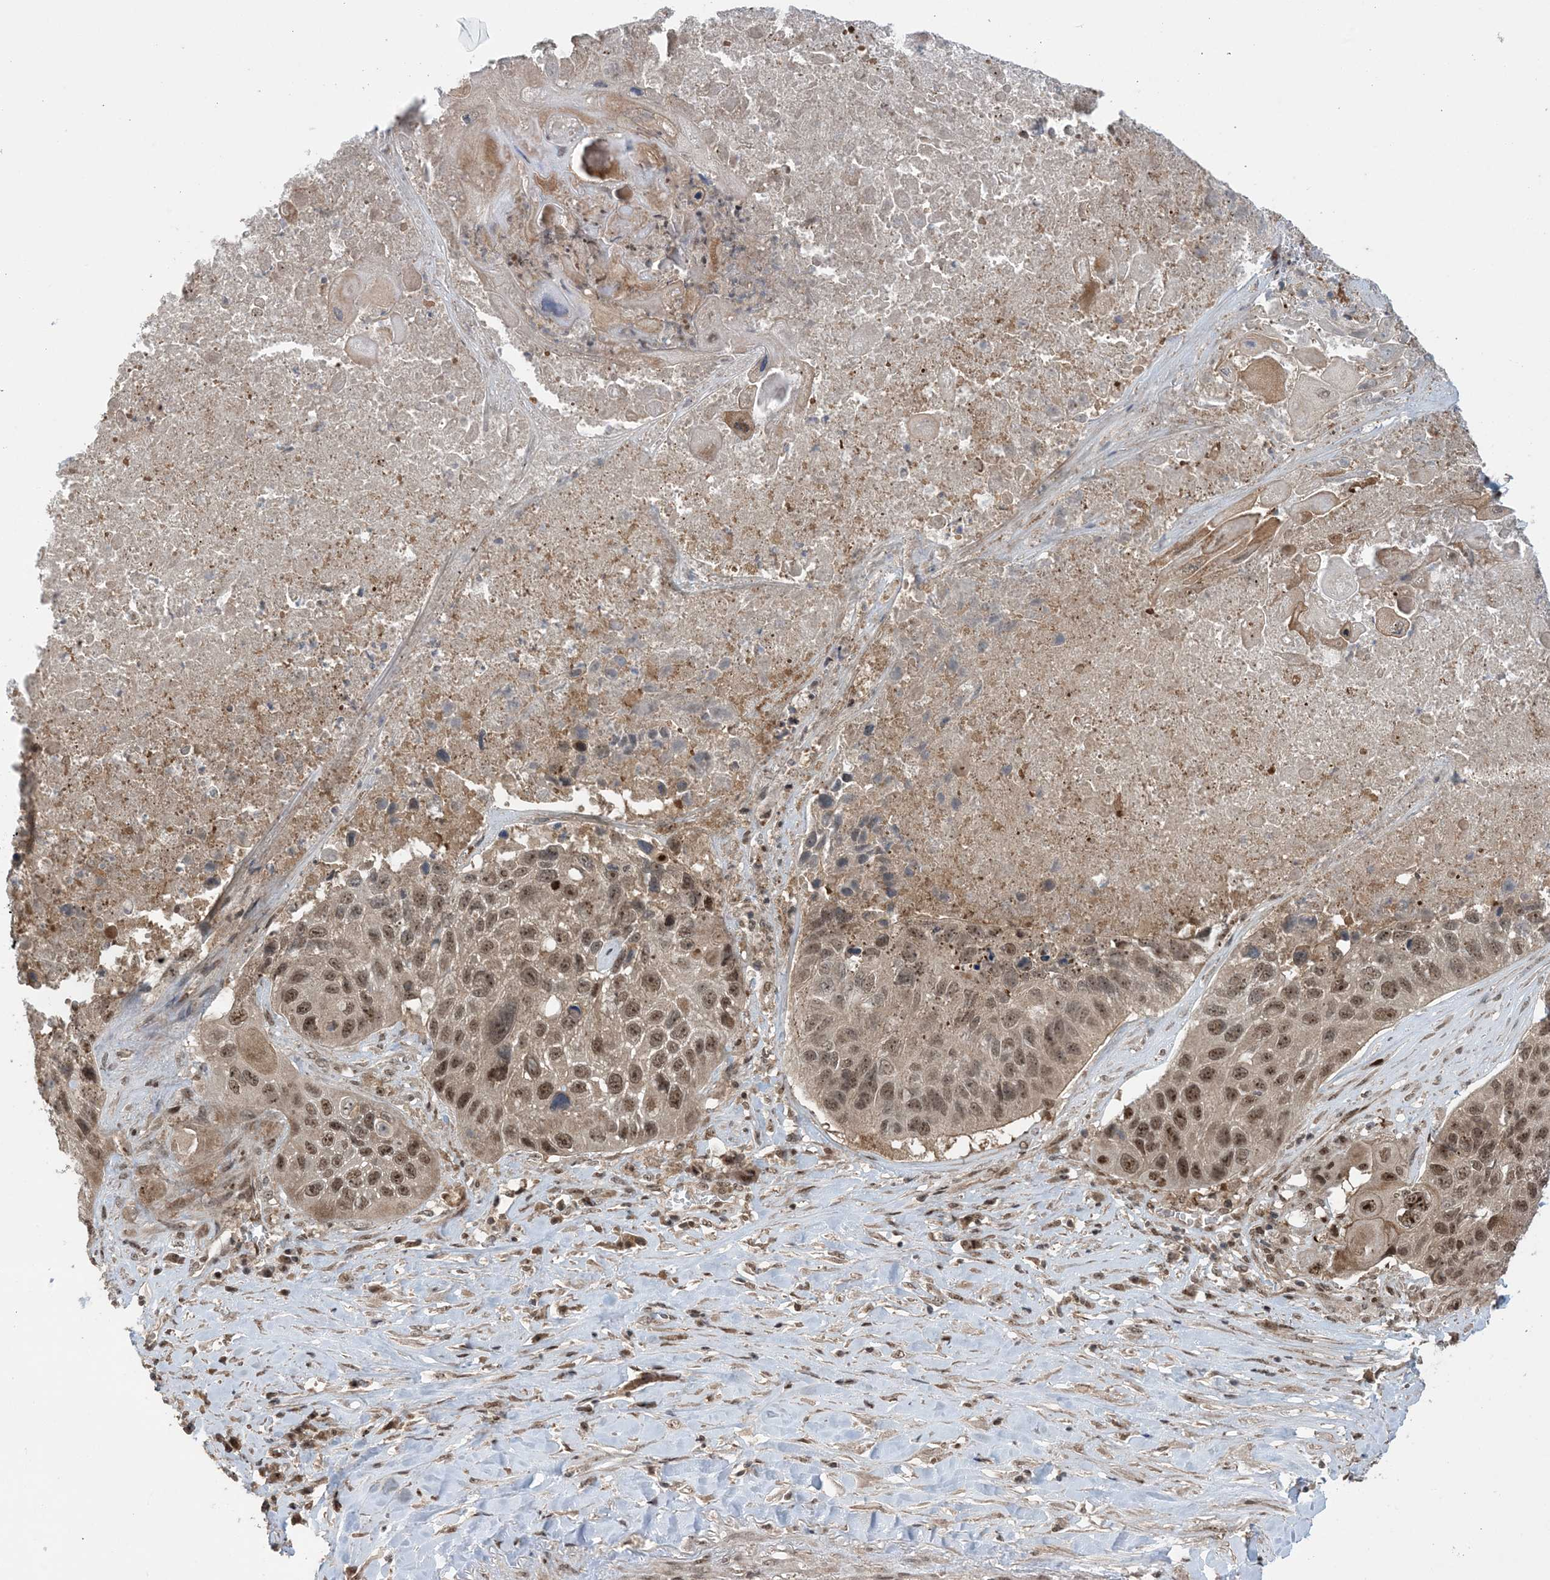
{"staining": {"intensity": "moderate", "quantity": ">75%", "location": "nuclear"}, "tissue": "lung cancer", "cell_type": "Tumor cells", "image_type": "cancer", "snomed": [{"axis": "morphology", "description": "Squamous cell carcinoma, NOS"}, {"axis": "topography", "description": "Lung"}], "caption": "Immunohistochemistry (IHC) (DAB (3,3'-diaminobenzidine)) staining of lung cancer reveals moderate nuclear protein positivity in about >75% of tumor cells. (IHC, brightfield microscopy, high magnification).", "gene": "ZNF710", "patient": {"sex": "male", "age": 61}}